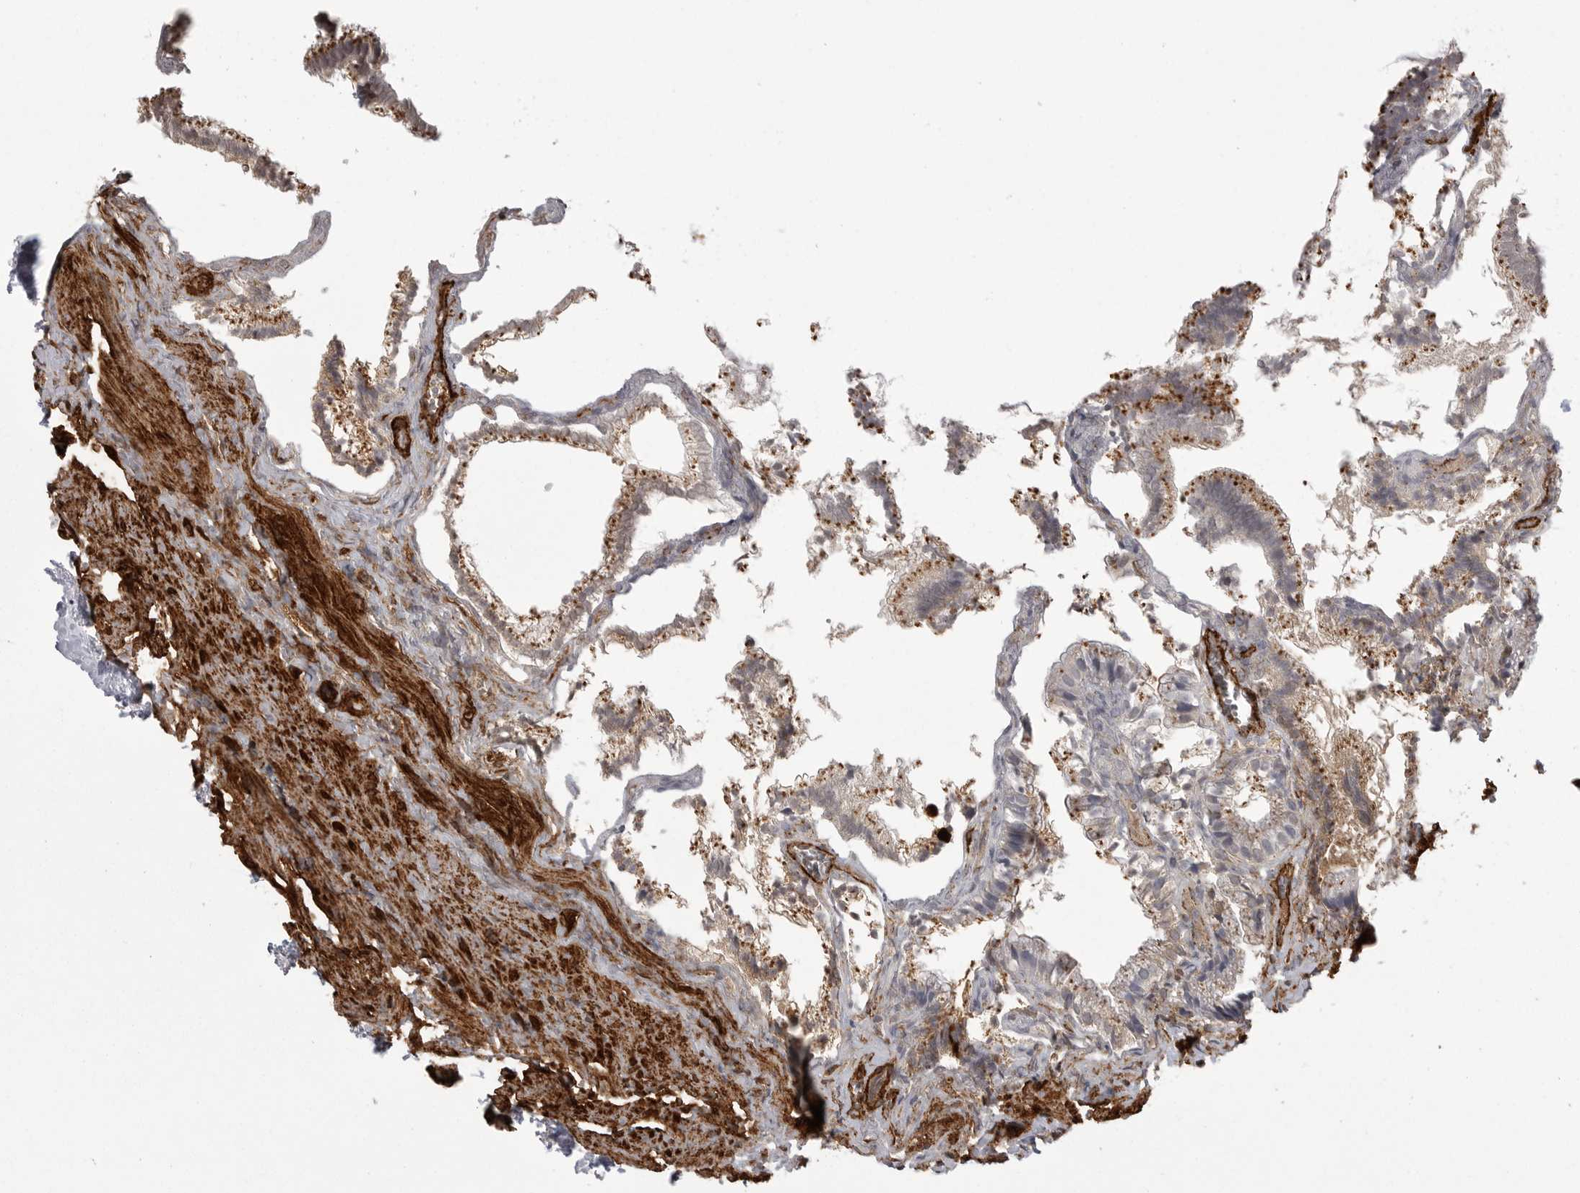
{"staining": {"intensity": "moderate", "quantity": ">75%", "location": "cytoplasmic/membranous"}, "tissue": "gallbladder", "cell_type": "Glandular cells", "image_type": "normal", "snomed": [{"axis": "morphology", "description": "Normal tissue, NOS"}, {"axis": "topography", "description": "Gallbladder"}], "caption": "IHC of normal human gallbladder displays medium levels of moderate cytoplasmic/membranous staining in about >75% of glandular cells.", "gene": "AOC3", "patient": {"sex": "male", "age": 38}}